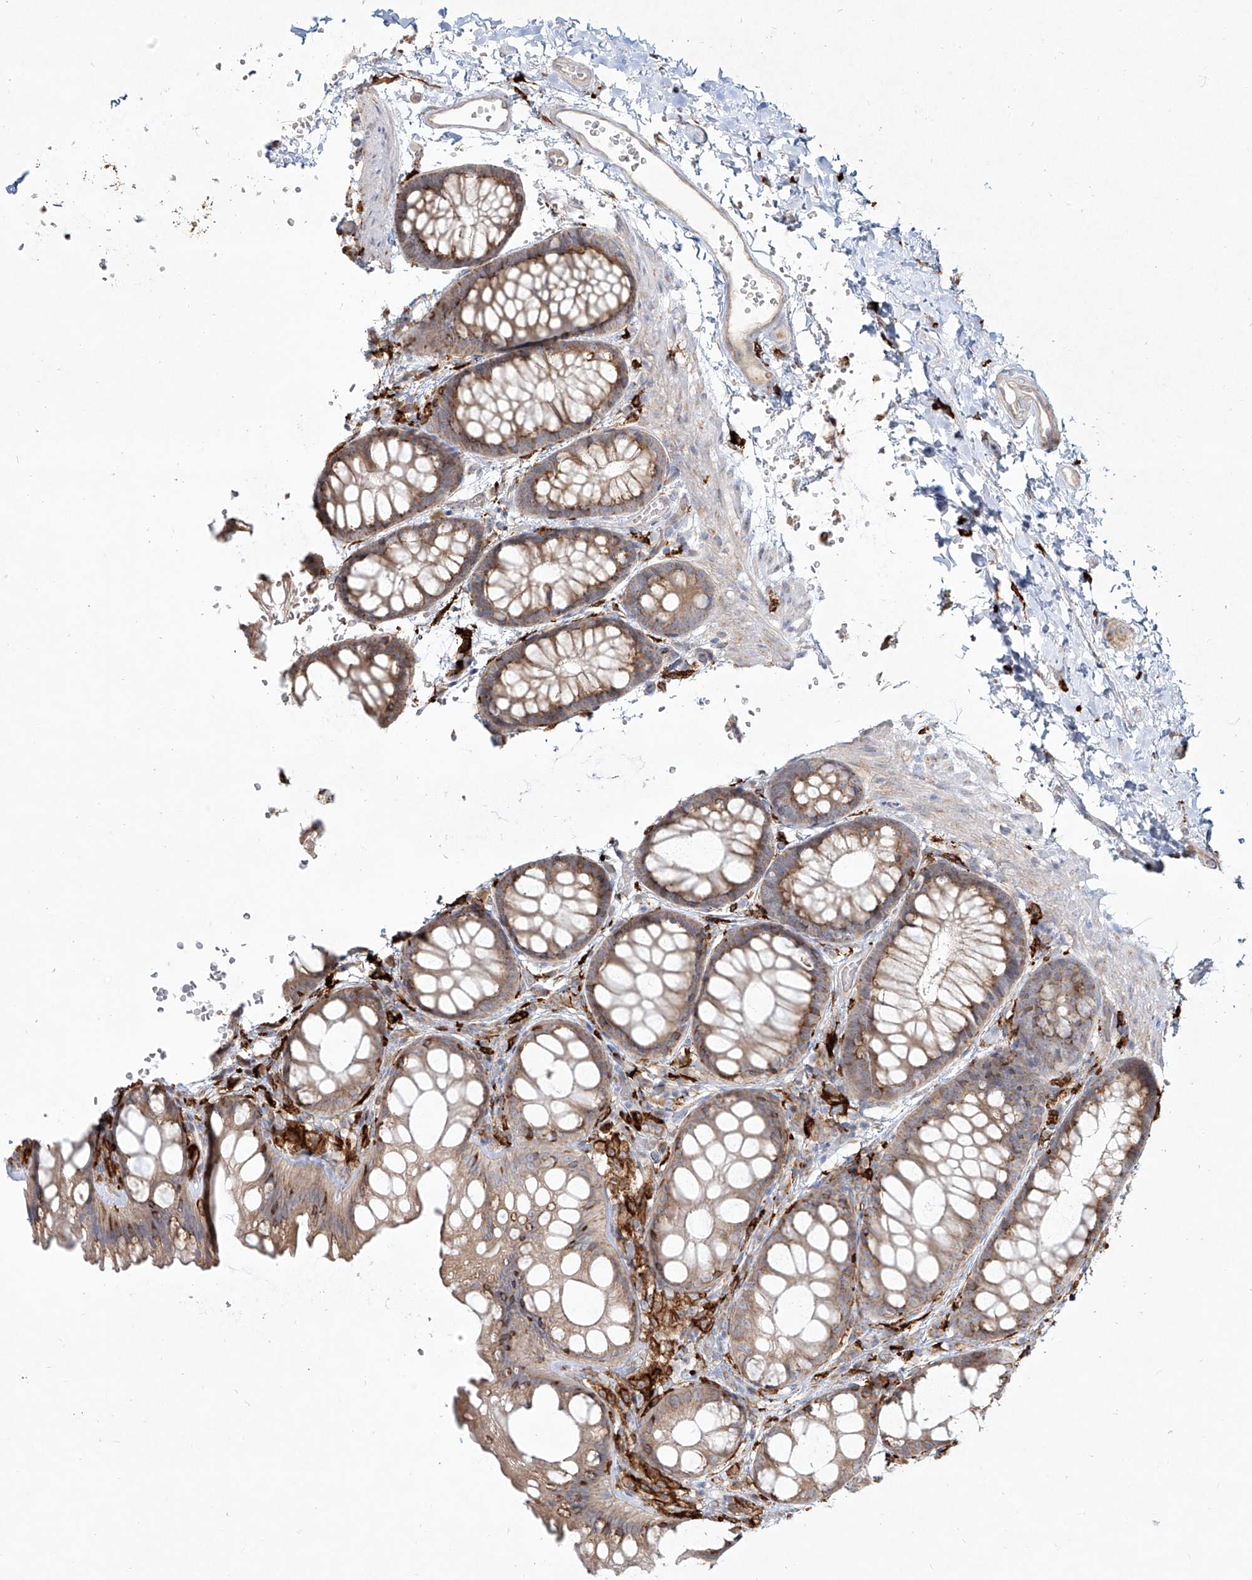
{"staining": {"intensity": "weak", "quantity": "25%-75%", "location": "cytoplasmic/membranous"}, "tissue": "colon", "cell_type": "Endothelial cells", "image_type": "normal", "snomed": [{"axis": "morphology", "description": "Normal tissue, NOS"}, {"axis": "topography", "description": "Colon"}], "caption": "Normal colon shows weak cytoplasmic/membranous staining in approximately 25%-75% of endothelial cells.", "gene": "CD209", "patient": {"sex": "male", "age": 47}}